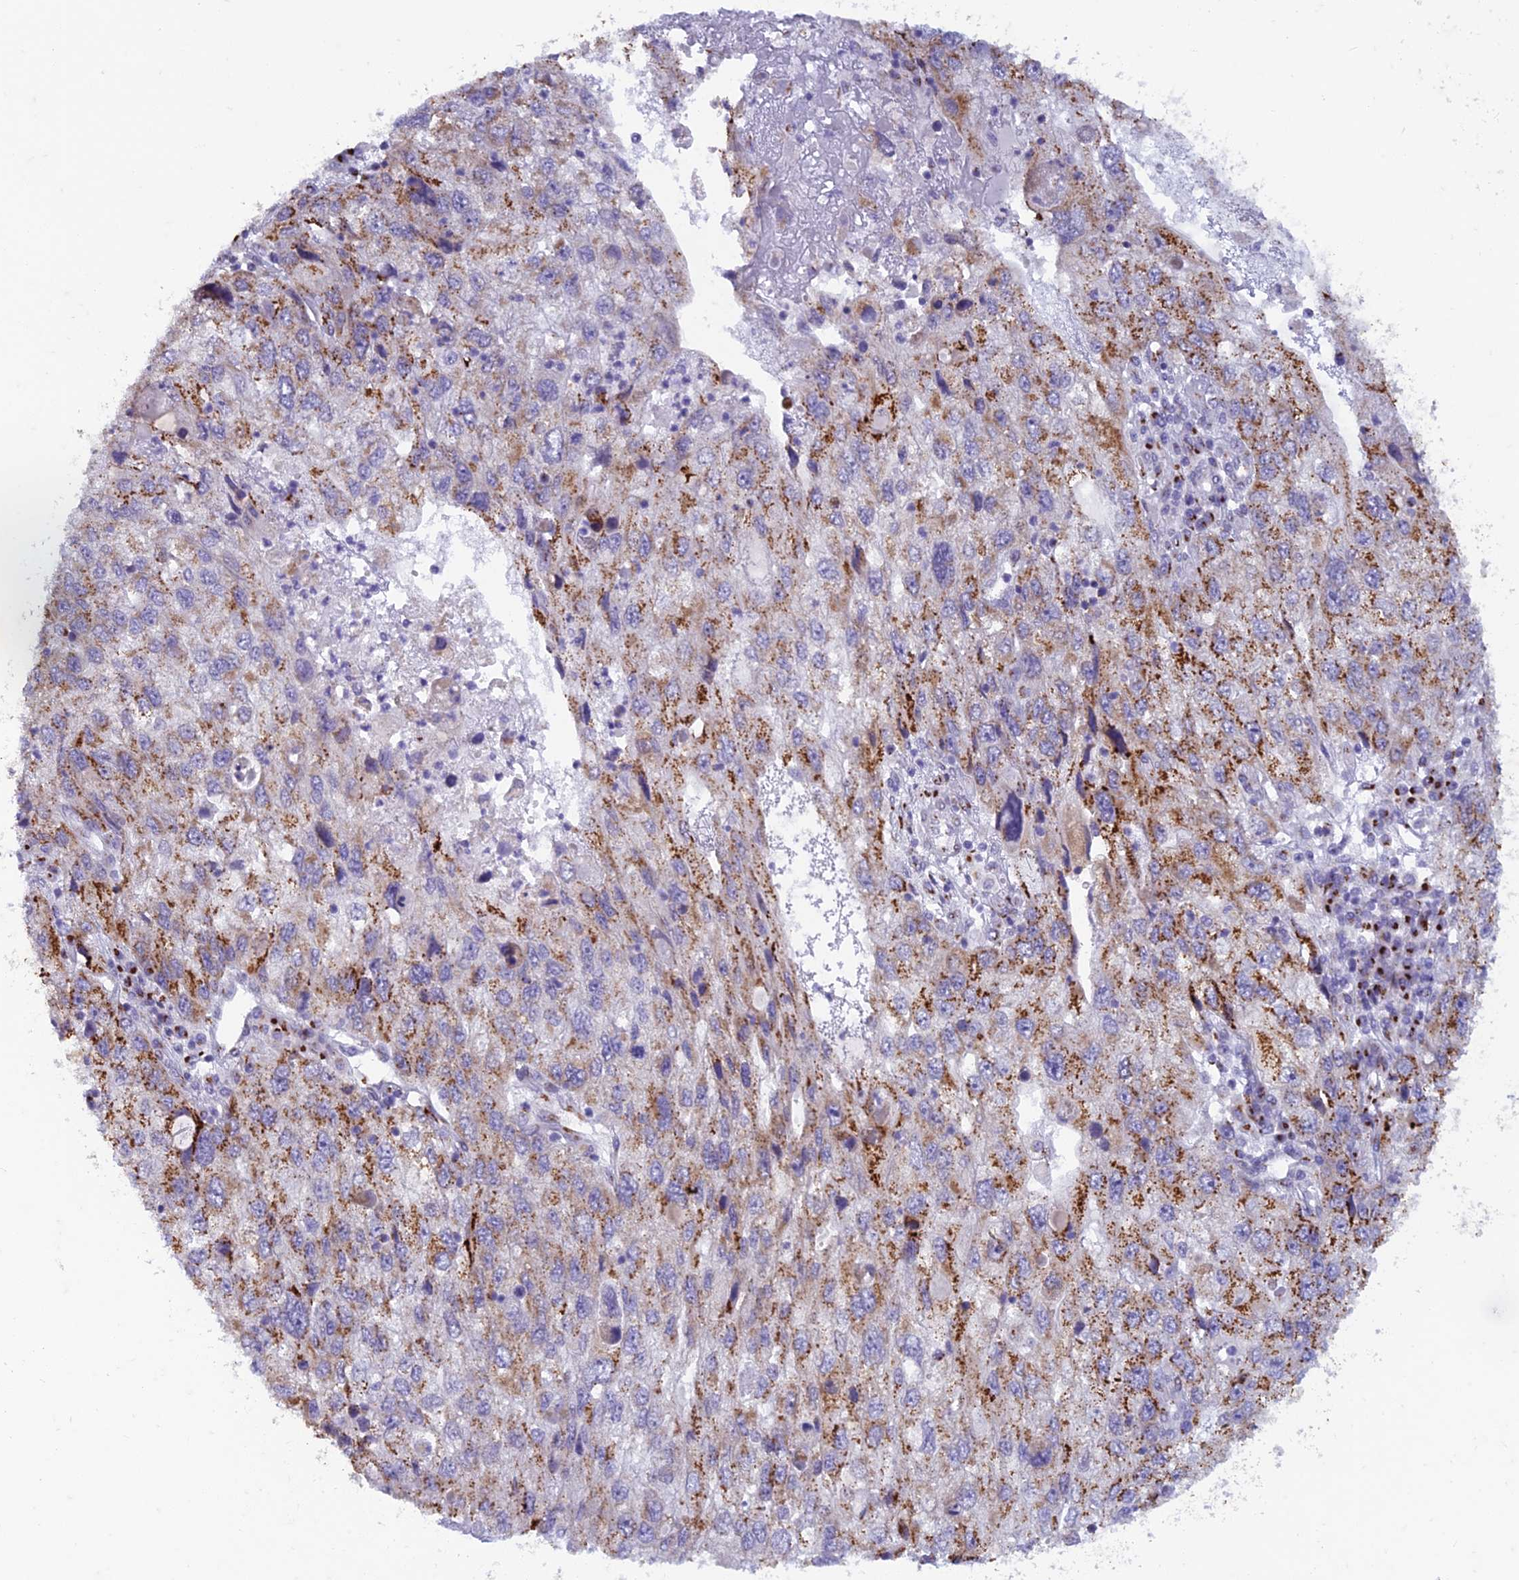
{"staining": {"intensity": "strong", "quantity": "25%-75%", "location": "cytoplasmic/membranous"}, "tissue": "endometrial cancer", "cell_type": "Tumor cells", "image_type": "cancer", "snomed": [{"axis": "morphology", "description": "Adenocarcinoma, NOS"}, {"axis": "topography", "description": "Endometrium"}], "caption": "Immunohistochemistry (IHC) (DAB (3,3'-diaminobenzidine)) staining of endometrial cancer (adenocarcinoma) displays strong cytoplasmic/membranous protein expression in about 25%-75% of tumor cells.", "gene": "FAM3C", "patient": {"sex": "female", "age": 49}}